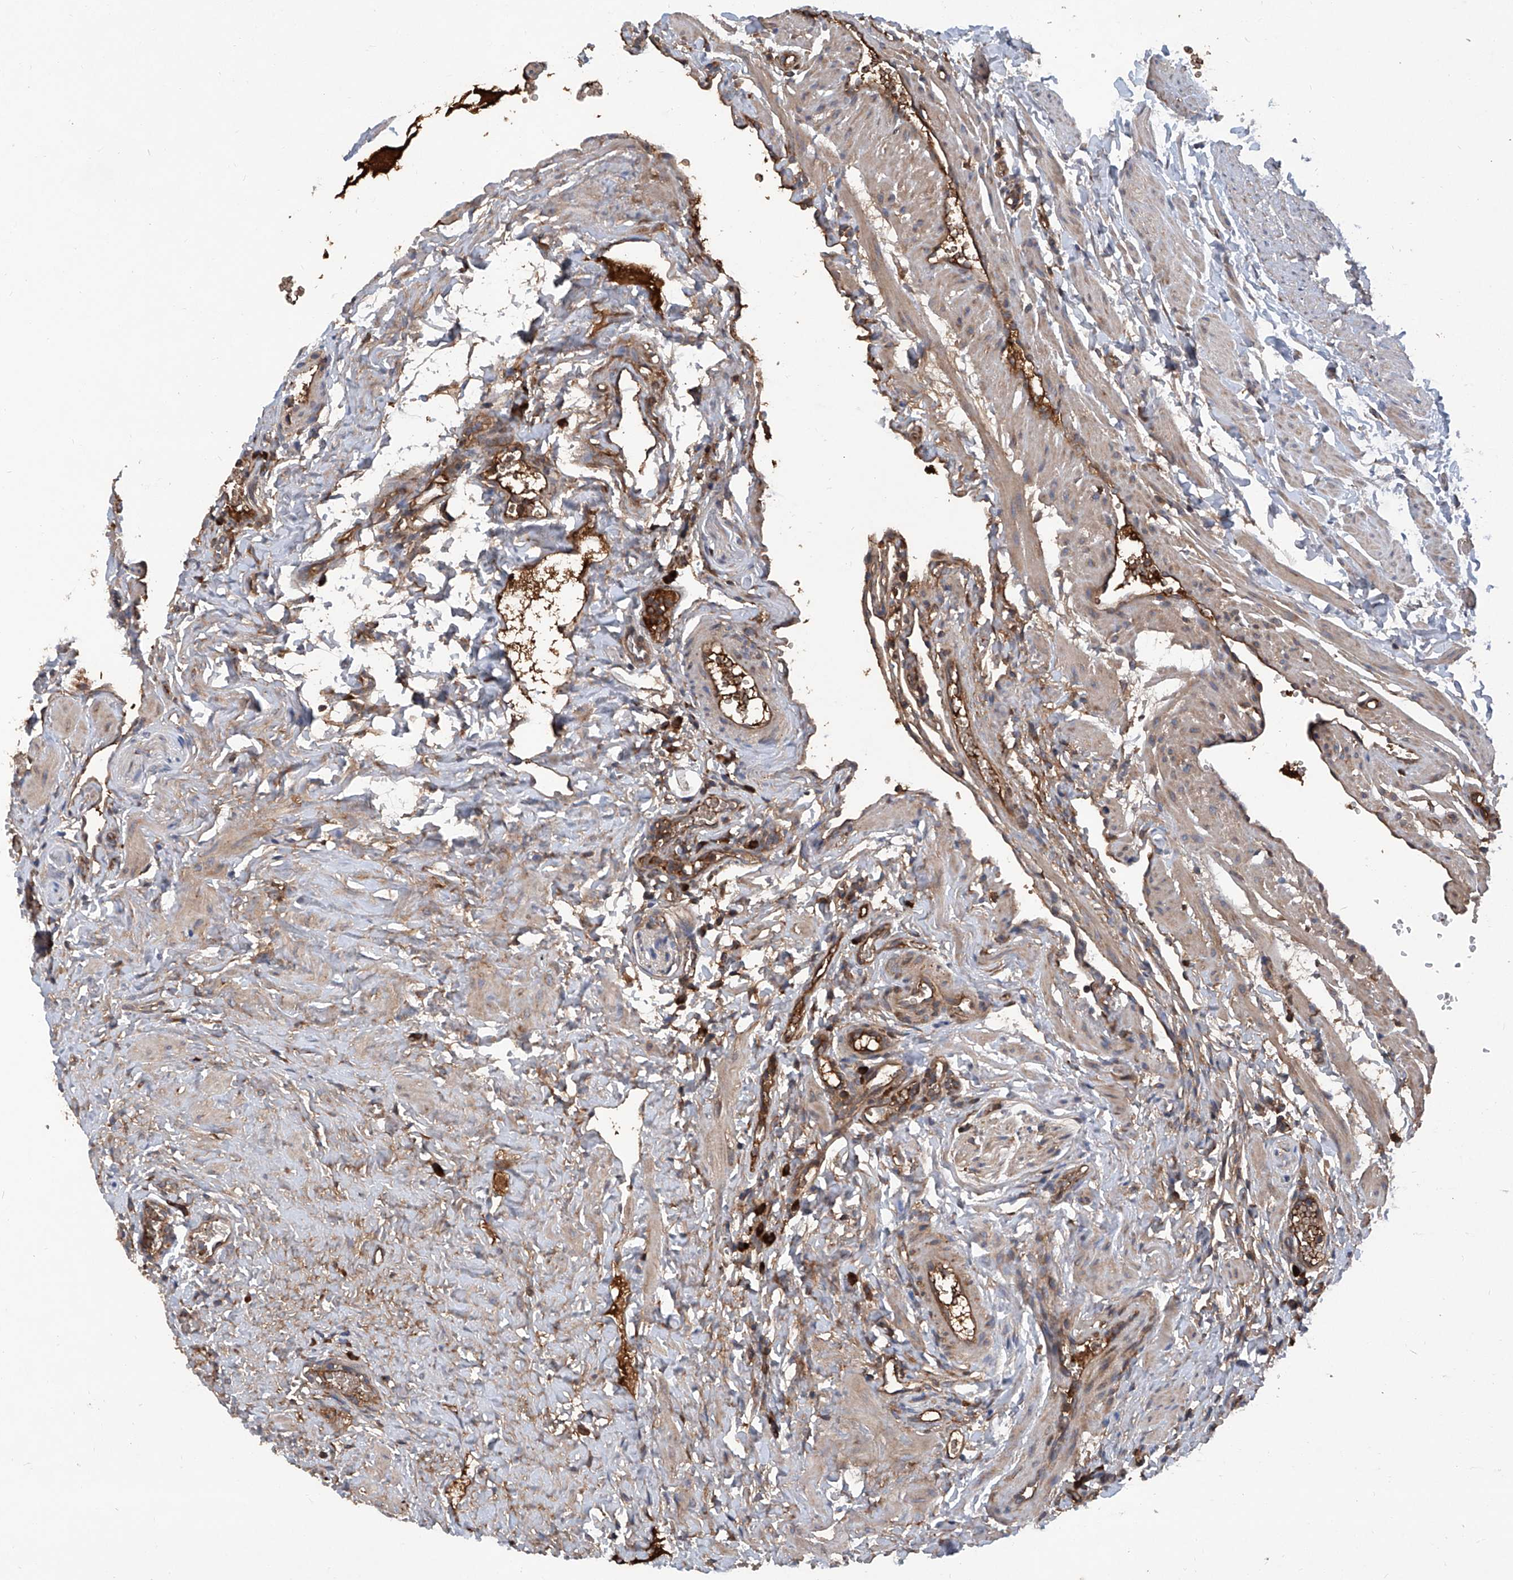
{"staining": {"intensity": "strong", "quantity": ">75%", "location": "cytoplasmic/membranous"}, "tissue": "ovary", "cell_type": "Follicle cells", "image_type": "normal", "snomed": [{"axis": "morphology", "description": "Normal tissue, NOS"}, {"axis": "morphology", "description": "Cyst, NOS"}, {"axis": "topography", "description": "Ovary"}], "caption": "Strong cytoplasmic/membranous protein positivity is present in about >75% of follicle cells in ovary. (DAB = brown stain, brightfield microscopy at high magnification).", "gene": "ASCC3", "patient": {"sex": "female", "age": 33}}